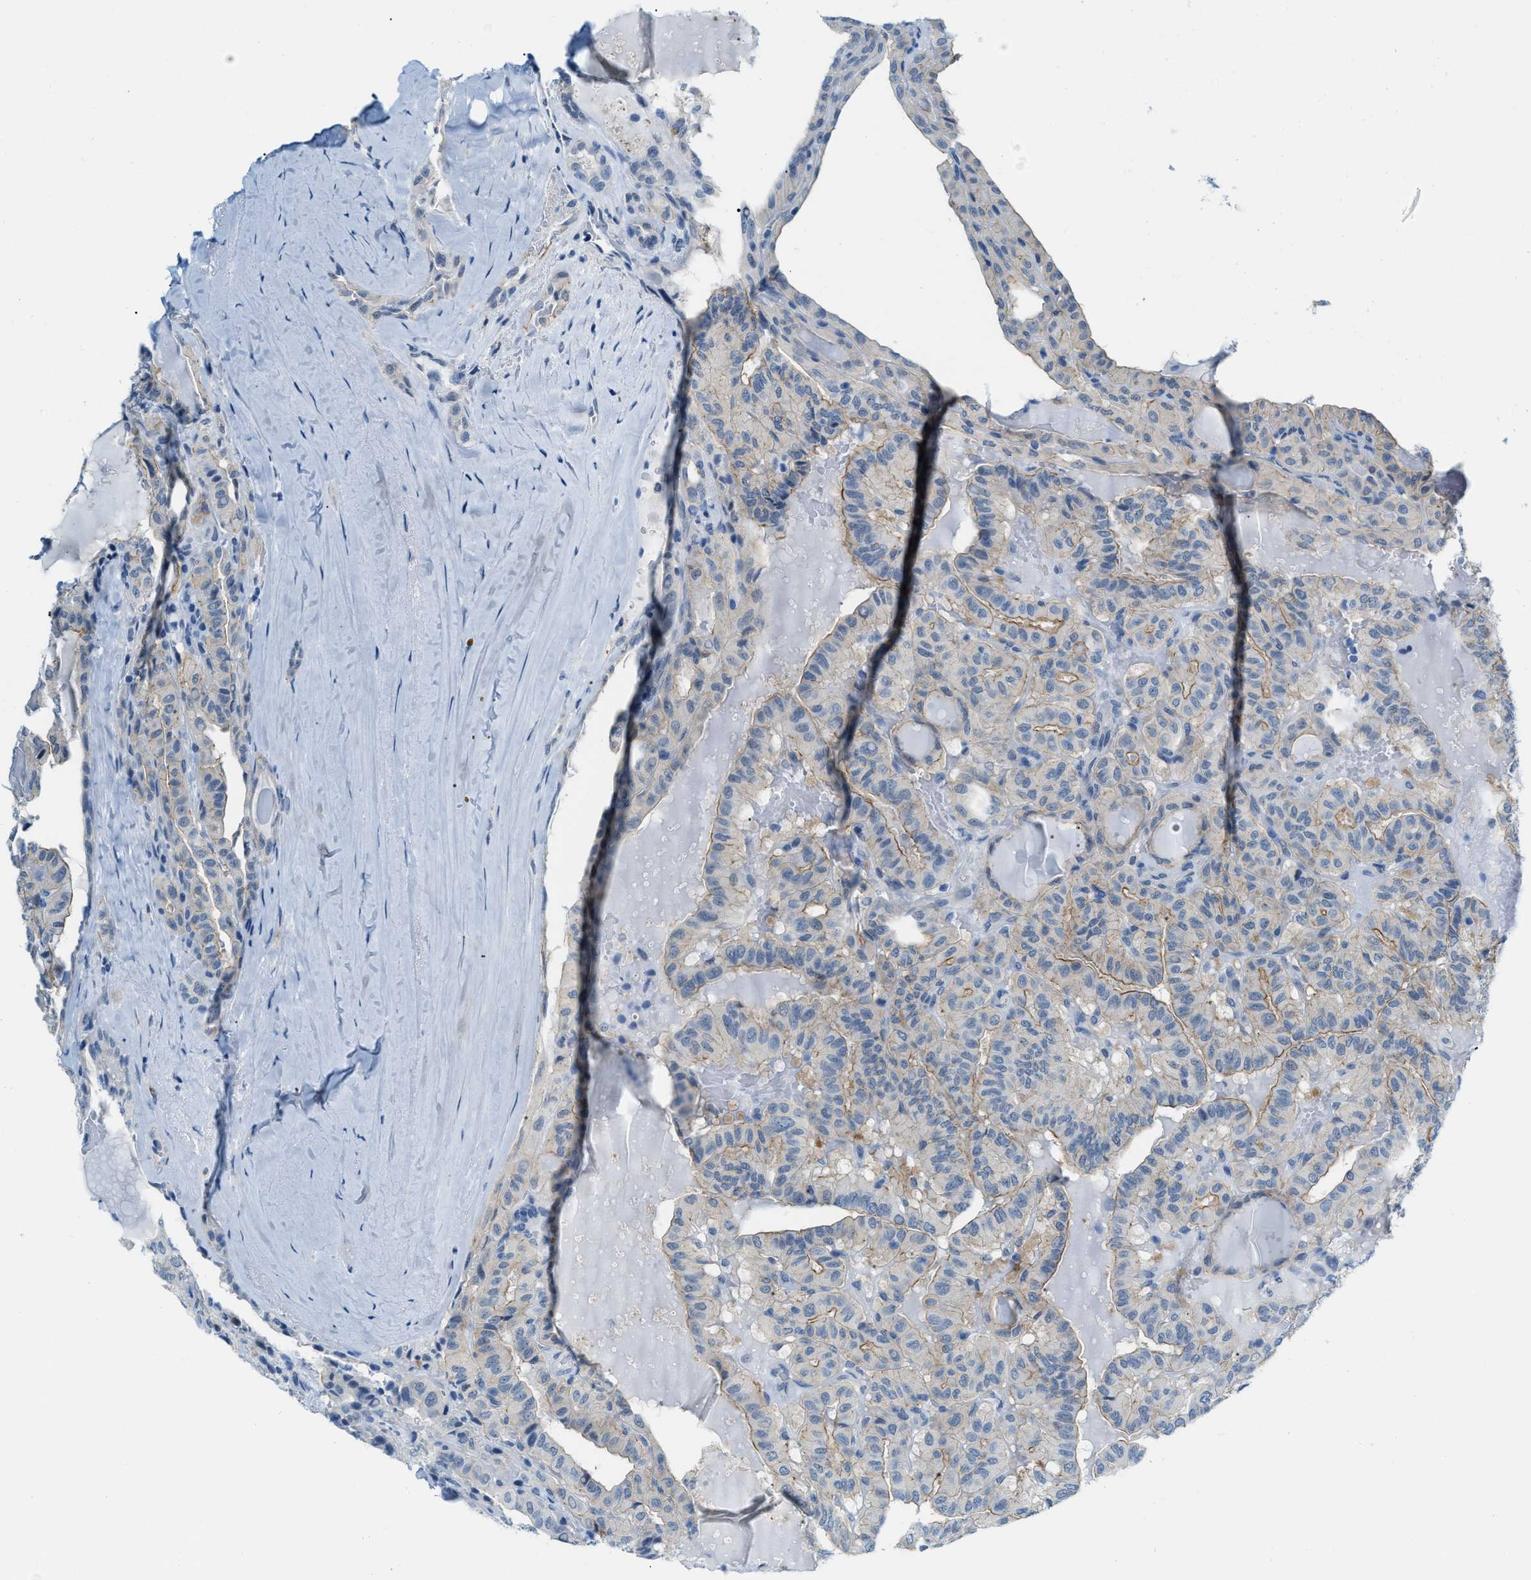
{"staining": {"intensity": "weak", "quantity": "<25%", "location": "cytoplasmic/membranous"}, "tissue": "head and neck cancer", "cell_type": "Tumor cells", "image_type": "cancer", "snomed": [{"axis": "morphology", "description": "Squamous cell carcinoma, NOS"}, {"axis": "topography", "description": "Oral tissue"}, {"axis": "topography", "description": "Head-Neck"}], "caption": "This is a photomicrograph of immunohistochemistry staining of head and neck cancer (squamous cell carcinoma), which shows no positivity in tumor cells. Brightfield microscopy of immunohistochemistry (IHC) stained with DAB (brown) and hematoxylin (blue), captured at high magnification.", "gene": "PHRF1", "patient": {"sex": "female", "age": 50}}